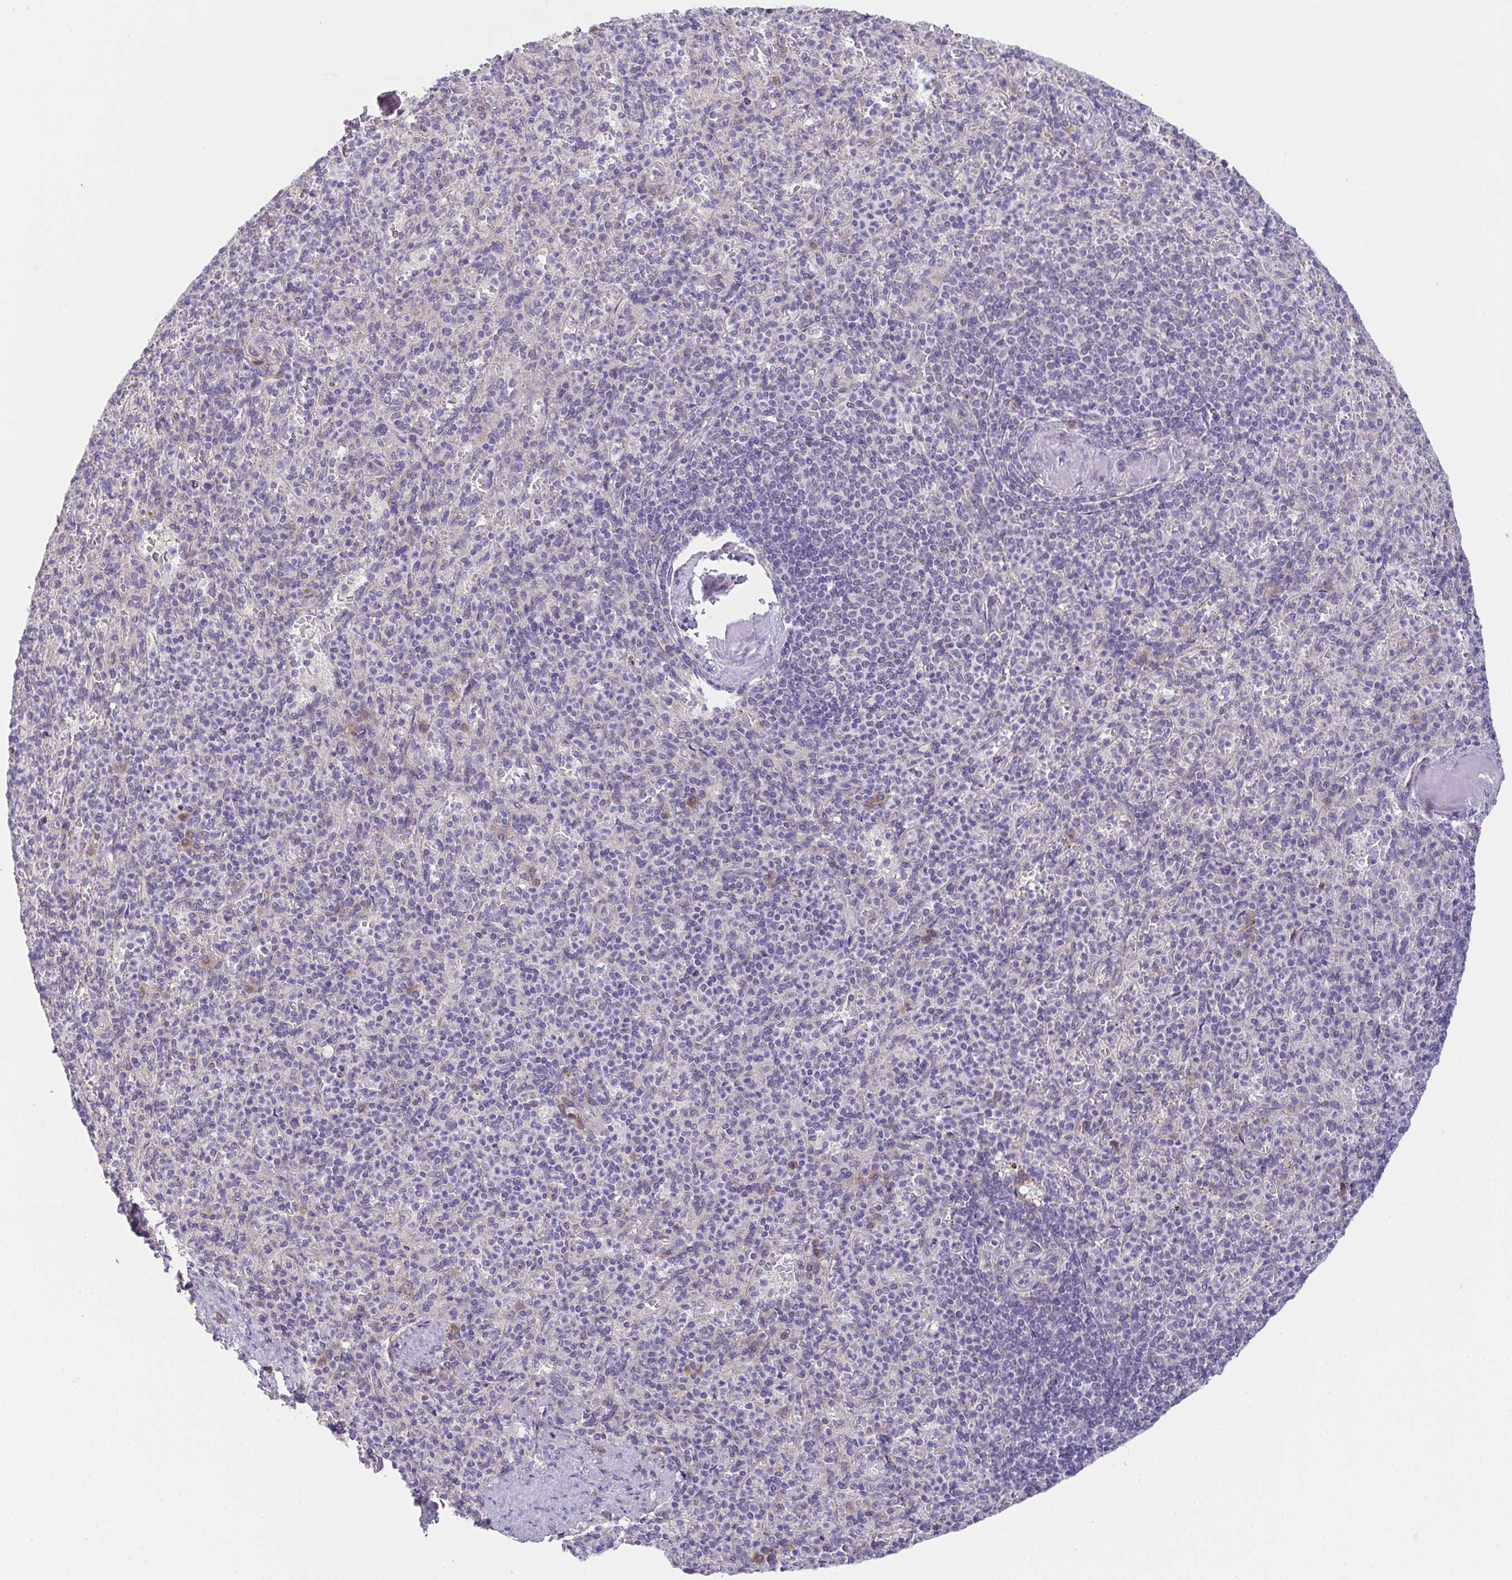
{"staining": {"intensity": "negative", "quantity": "none", "location": "none"}, "tissue": "spleen", "cell_type": "Cells in red pulp", "image_type": "normal", "snomed": [{"axis": "morphology", "description": "Normal tissue, NOS"}, {"axis": "topography", "description": "Spleen"}], "caption": "Protein analysis of normal spleen reveals no significant expression in cells in red pulp.", "gene": "MIA3", "patient": {"sex": "female", "age": 74}}